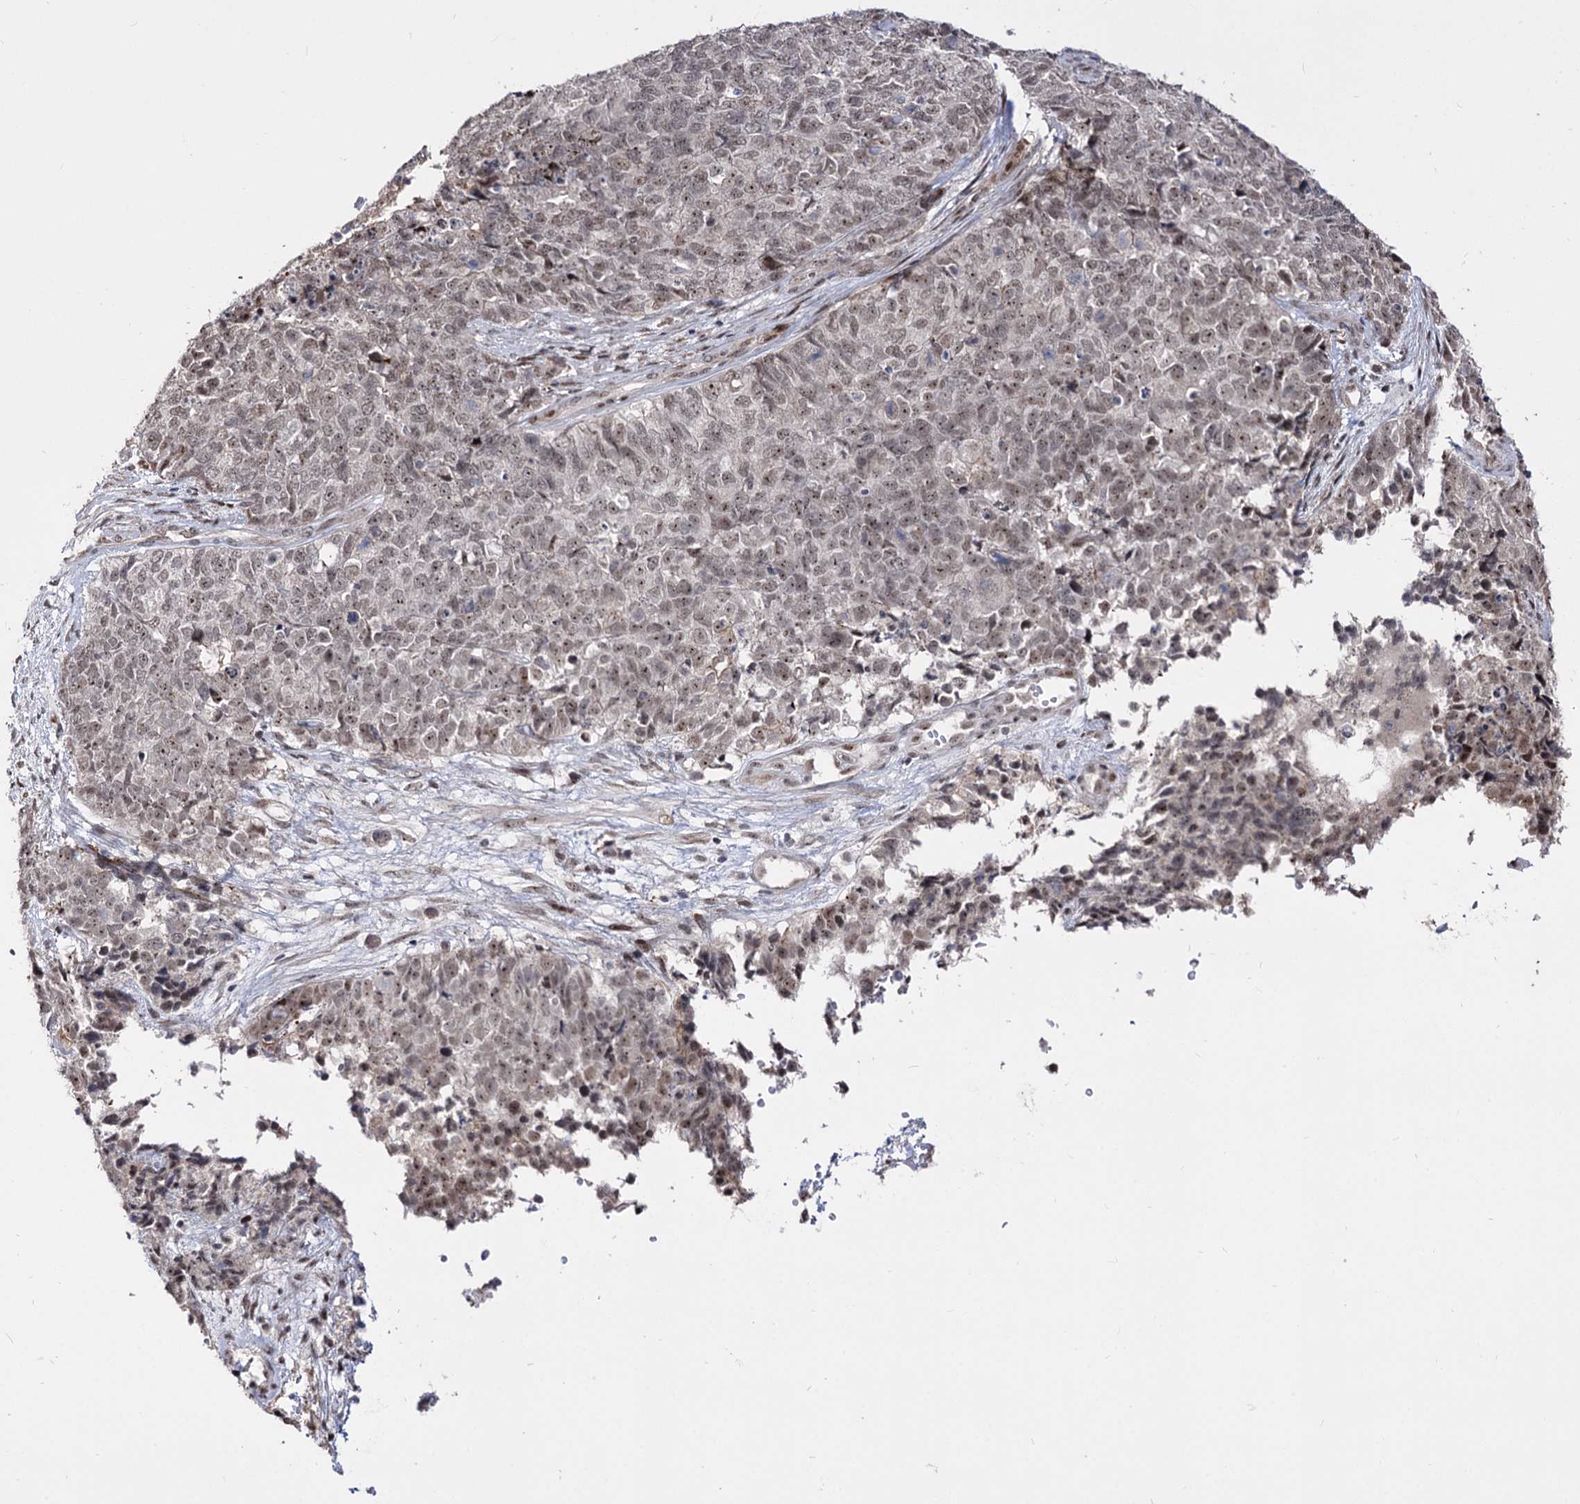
{"staining": {"intensity": "weak", "quantity": ">75%", "location": "nuclear"}, "tissue": "cervical cancer", "cell_type": "Tumor cells", "image_type": "cancer", "snomed": [{"axis": "morphology", "description": "Squamous cell carcinoma, NOS"}, {"axis": "topography", "description": "Cervix"}], "caption": "Protein staining displays weak nuclear positivity in approximately >75% of tumor cells in squamous cell carcinoma (cervical).", "gene": "STOX1", "patient": {"sex": "female", "age": 63}}